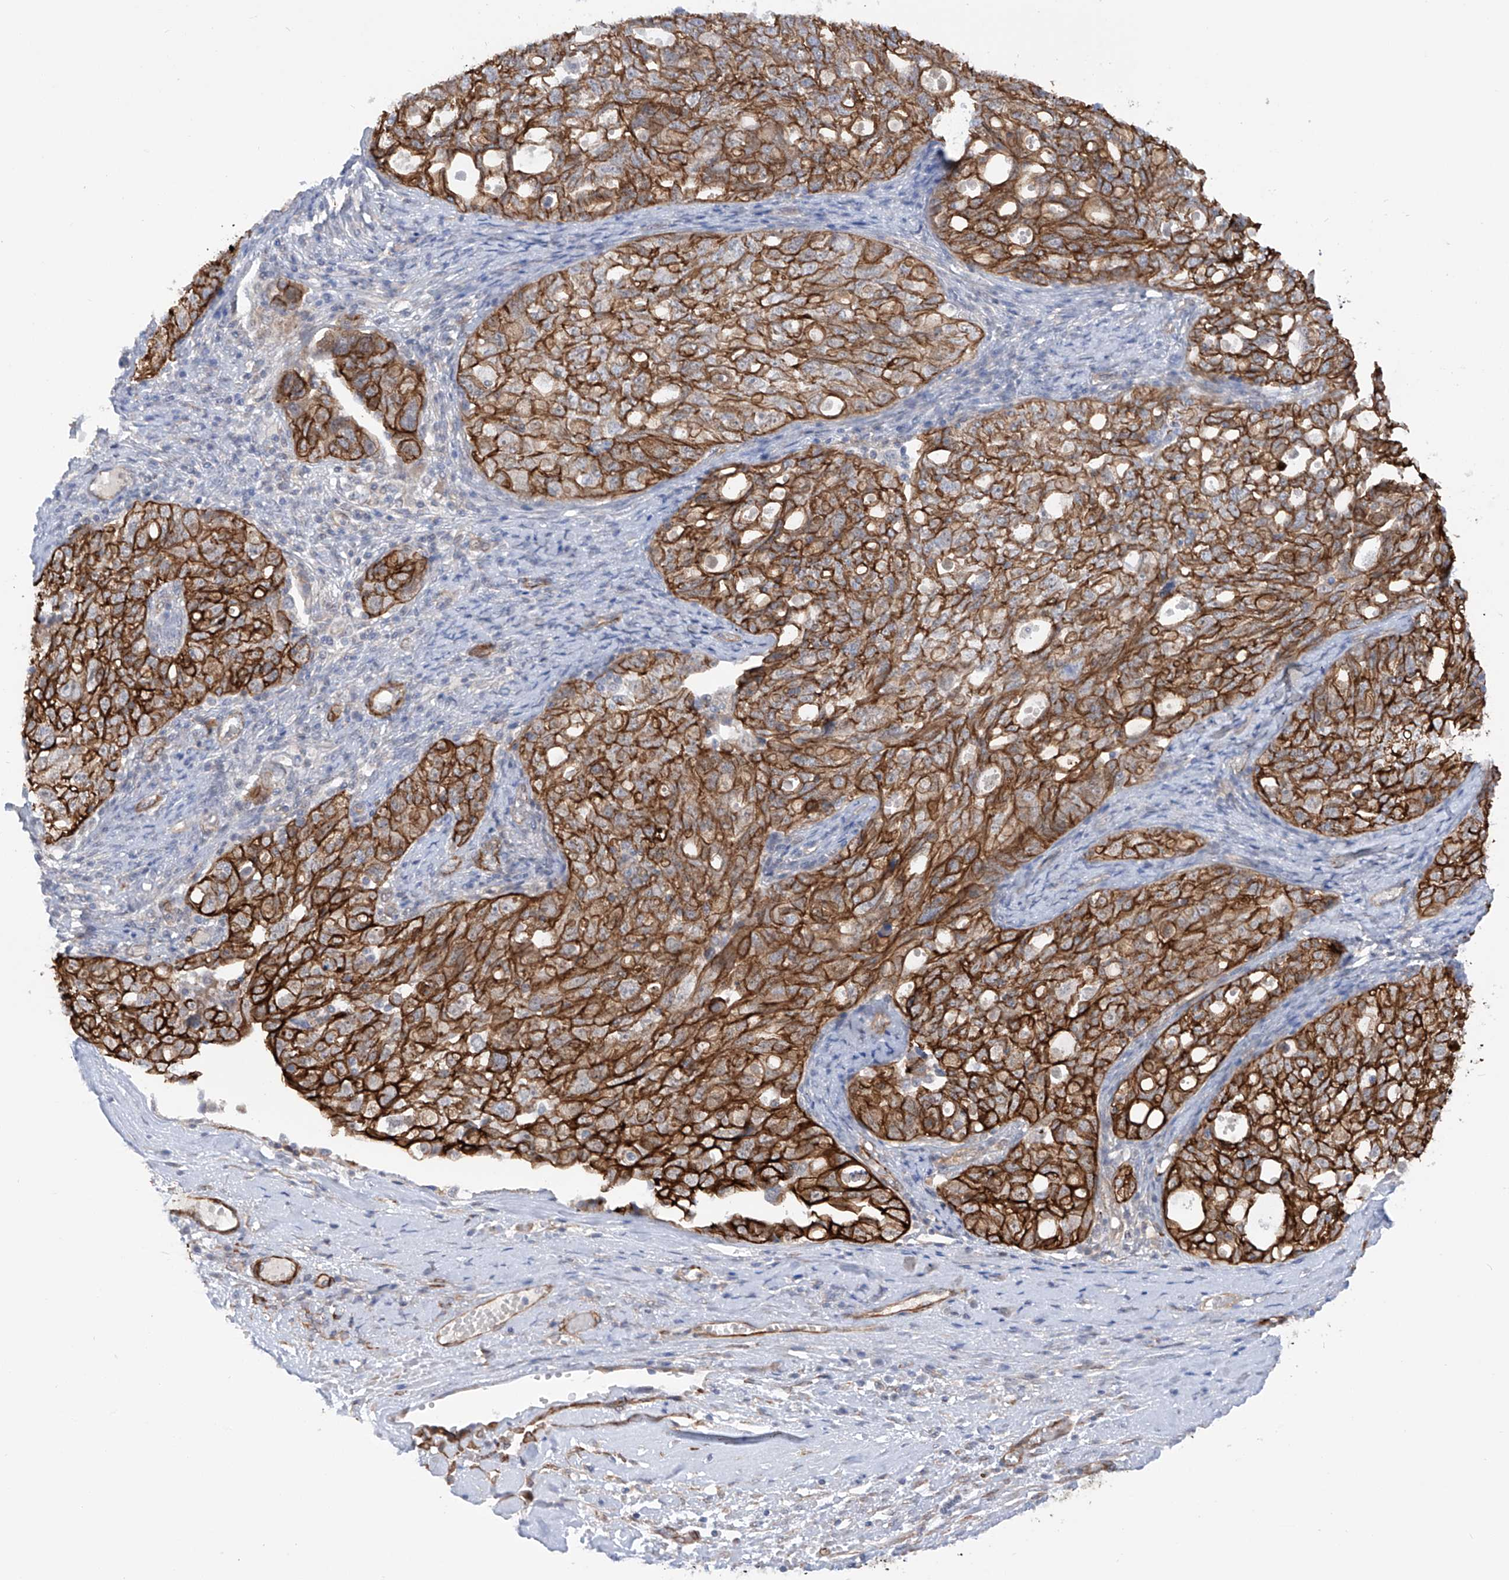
{"staining": {"intensity": "strong", "quantity": ">75%", "location": "cytoplasmic/membranous"}, "tissue": "ovarian cancer", "cell_type": "Tumor cells", "image_type": "cancer", "snomed": [{"axis": "morphology", "description": "Carcinoma, NOS"}, {"axis": "morphology", "description": "Cystadenocarcinoma, serous, NOS"}, {"axis": "topography", "description": "Ovary"}], "caption": "Immunohistochemical staining of ovarian serous cystadenocarcinoma displays high levels of strong cytoplasmic/membranous expression in approximately >75% of tumor cells.", "gene": "ZNF490", "patient": {"sex": "female", "age": 69}}